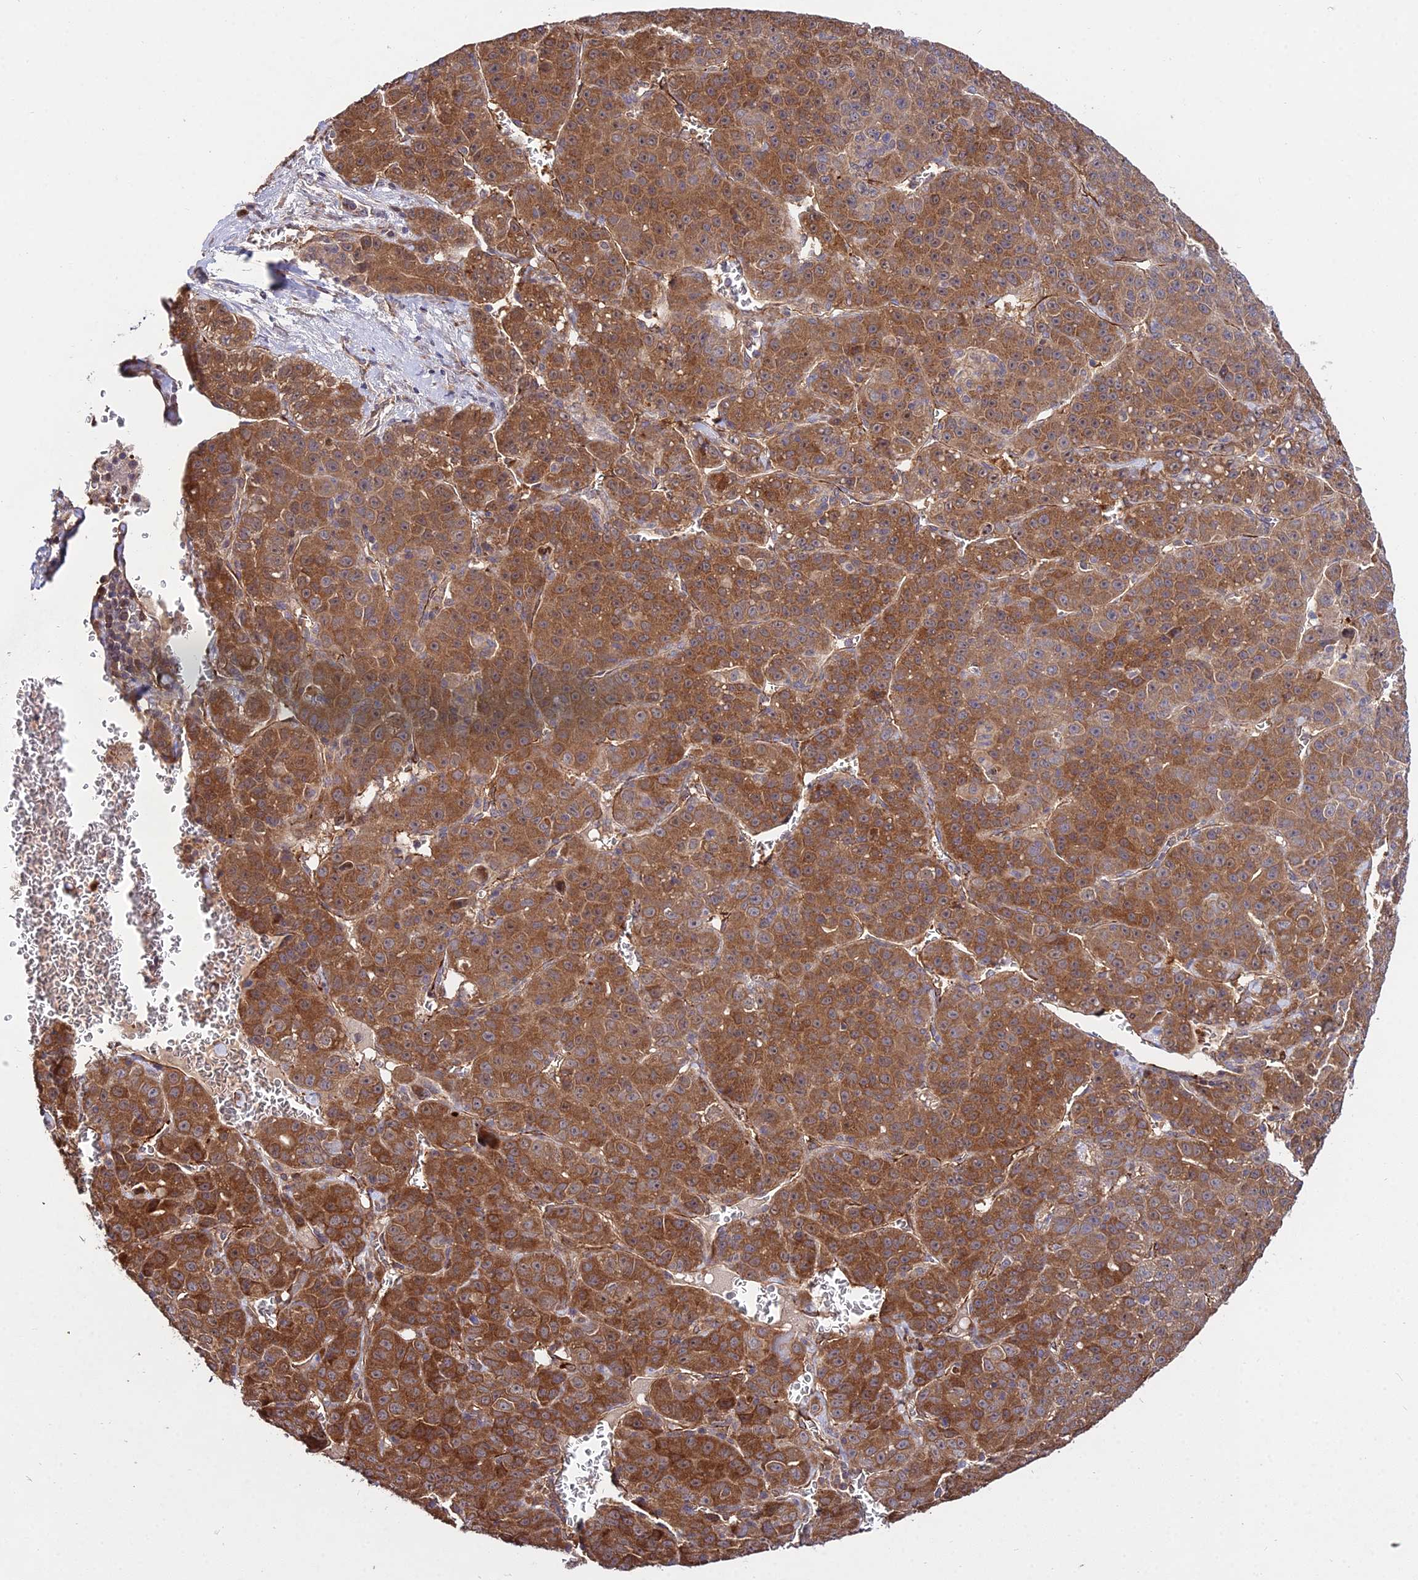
{"staining": {"intensity": "strong", "quantity": ">75%", "location": "cytoplasmic/membranous"}, "tissue": "liver cancer", "cell_type": "Tumor cells", "image_type": "cancer", "snomed": [{"axis": "morphology", "description": "Carcinoma, Hepatocellular, NOS"}, {"axis": "topography", "description": "Liver"}], "caption": "Protein expression analysis of human liver hepatocellular carcinoma reveals strong cytoplasmic/membranous expression in about >75% of tumor cells.", "gene": "GRTP1", "patient": {"sex": "female", "age": 53}}